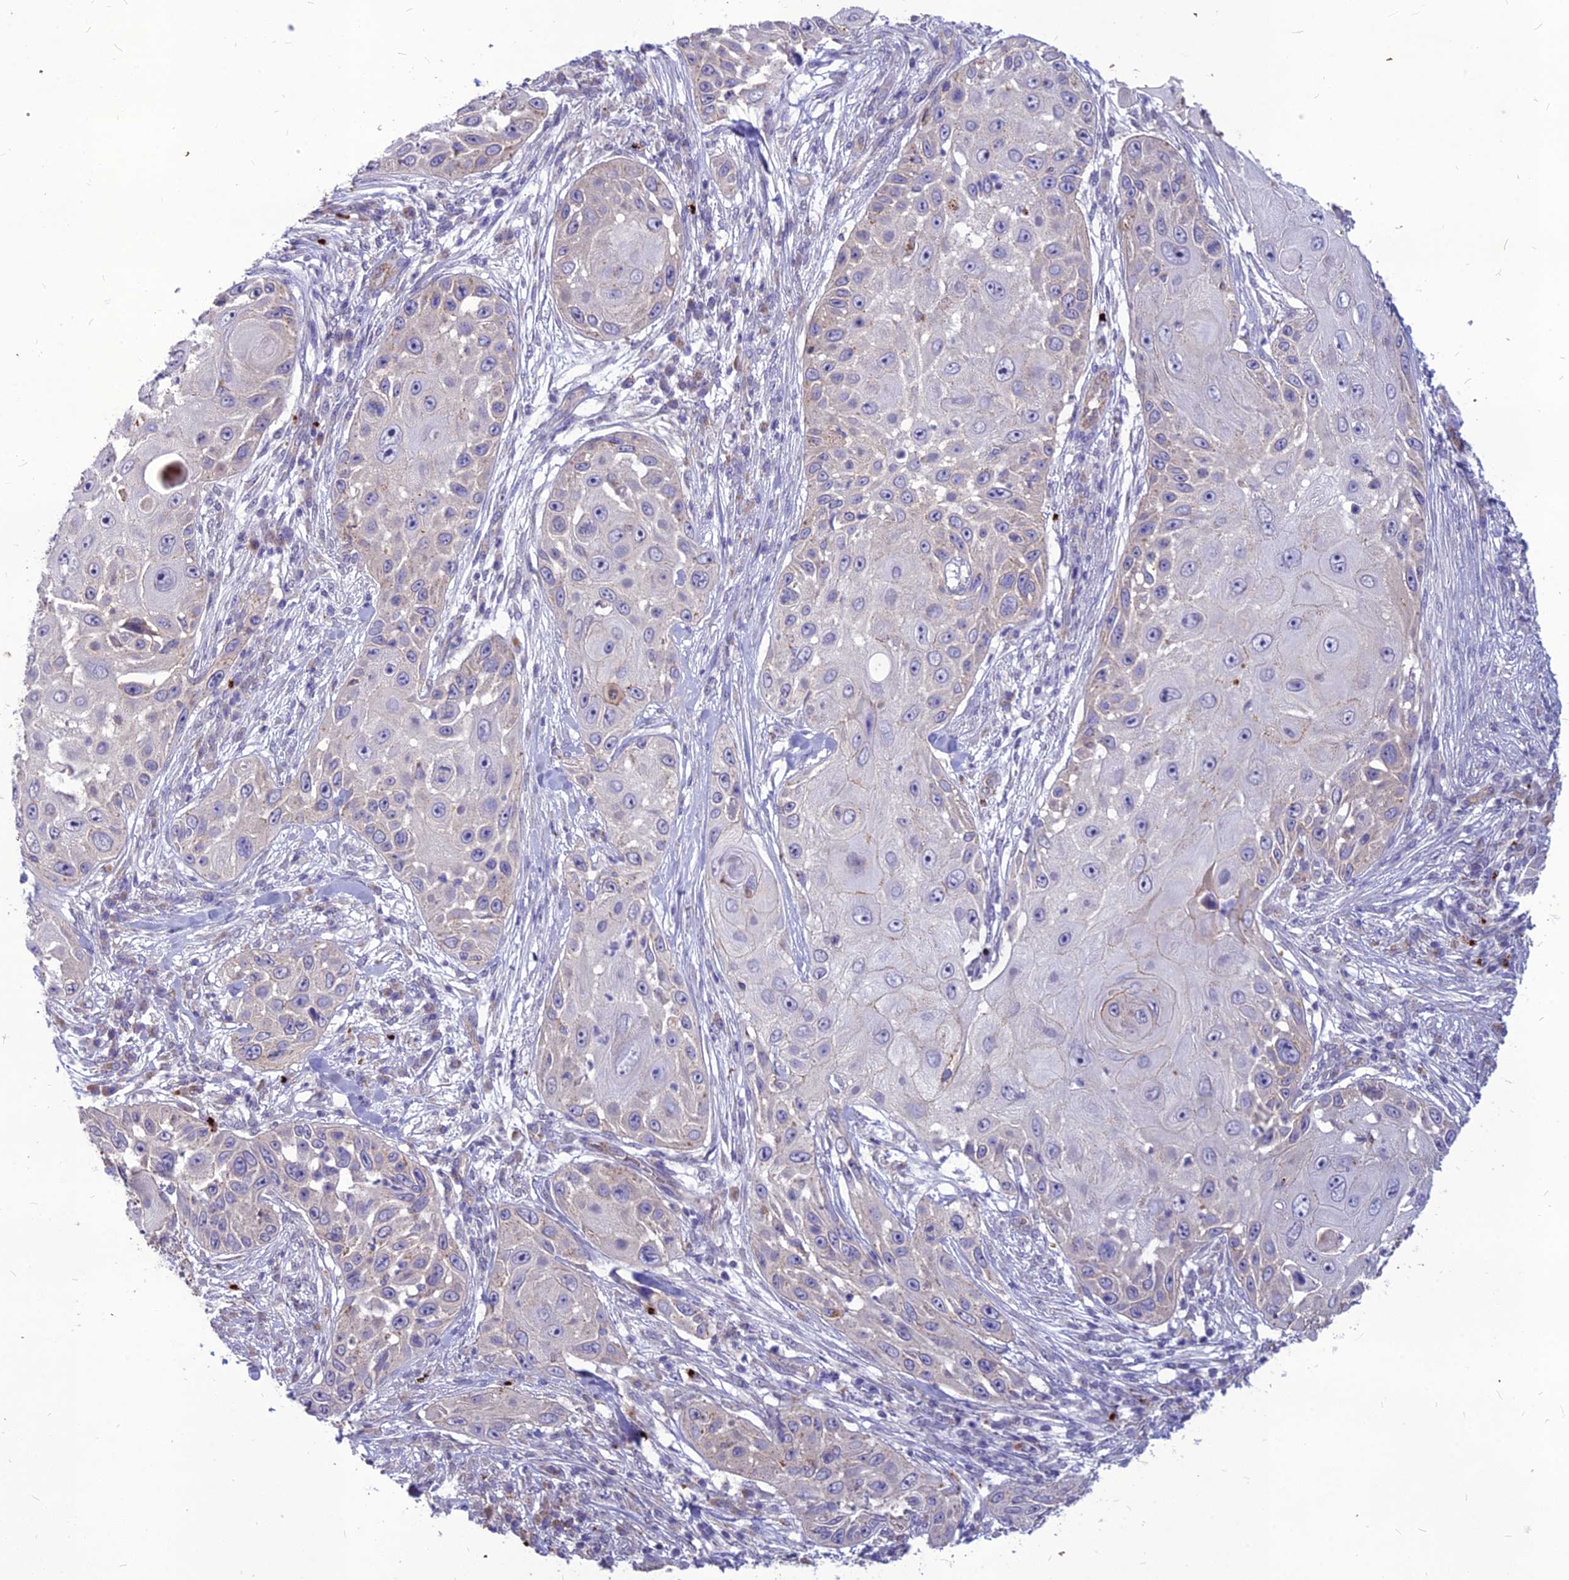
{"staining": {"intensity": "negative", "quantity": "none", "location": "none"}, "tissue": "skin cancer", "cell_type": "Tumor cells", "image_type": "cancer", "snomed": [{"axis": "morphology", "description": "Squamous cell carcinoma, NOS"}, {"axis": "topography", "description": "Skin"}], "caption": "There is no significant positivity in tumor cells of skin cancer.", "gene": "PCED1B", "patient": {"sex": "female", "age": 44}}